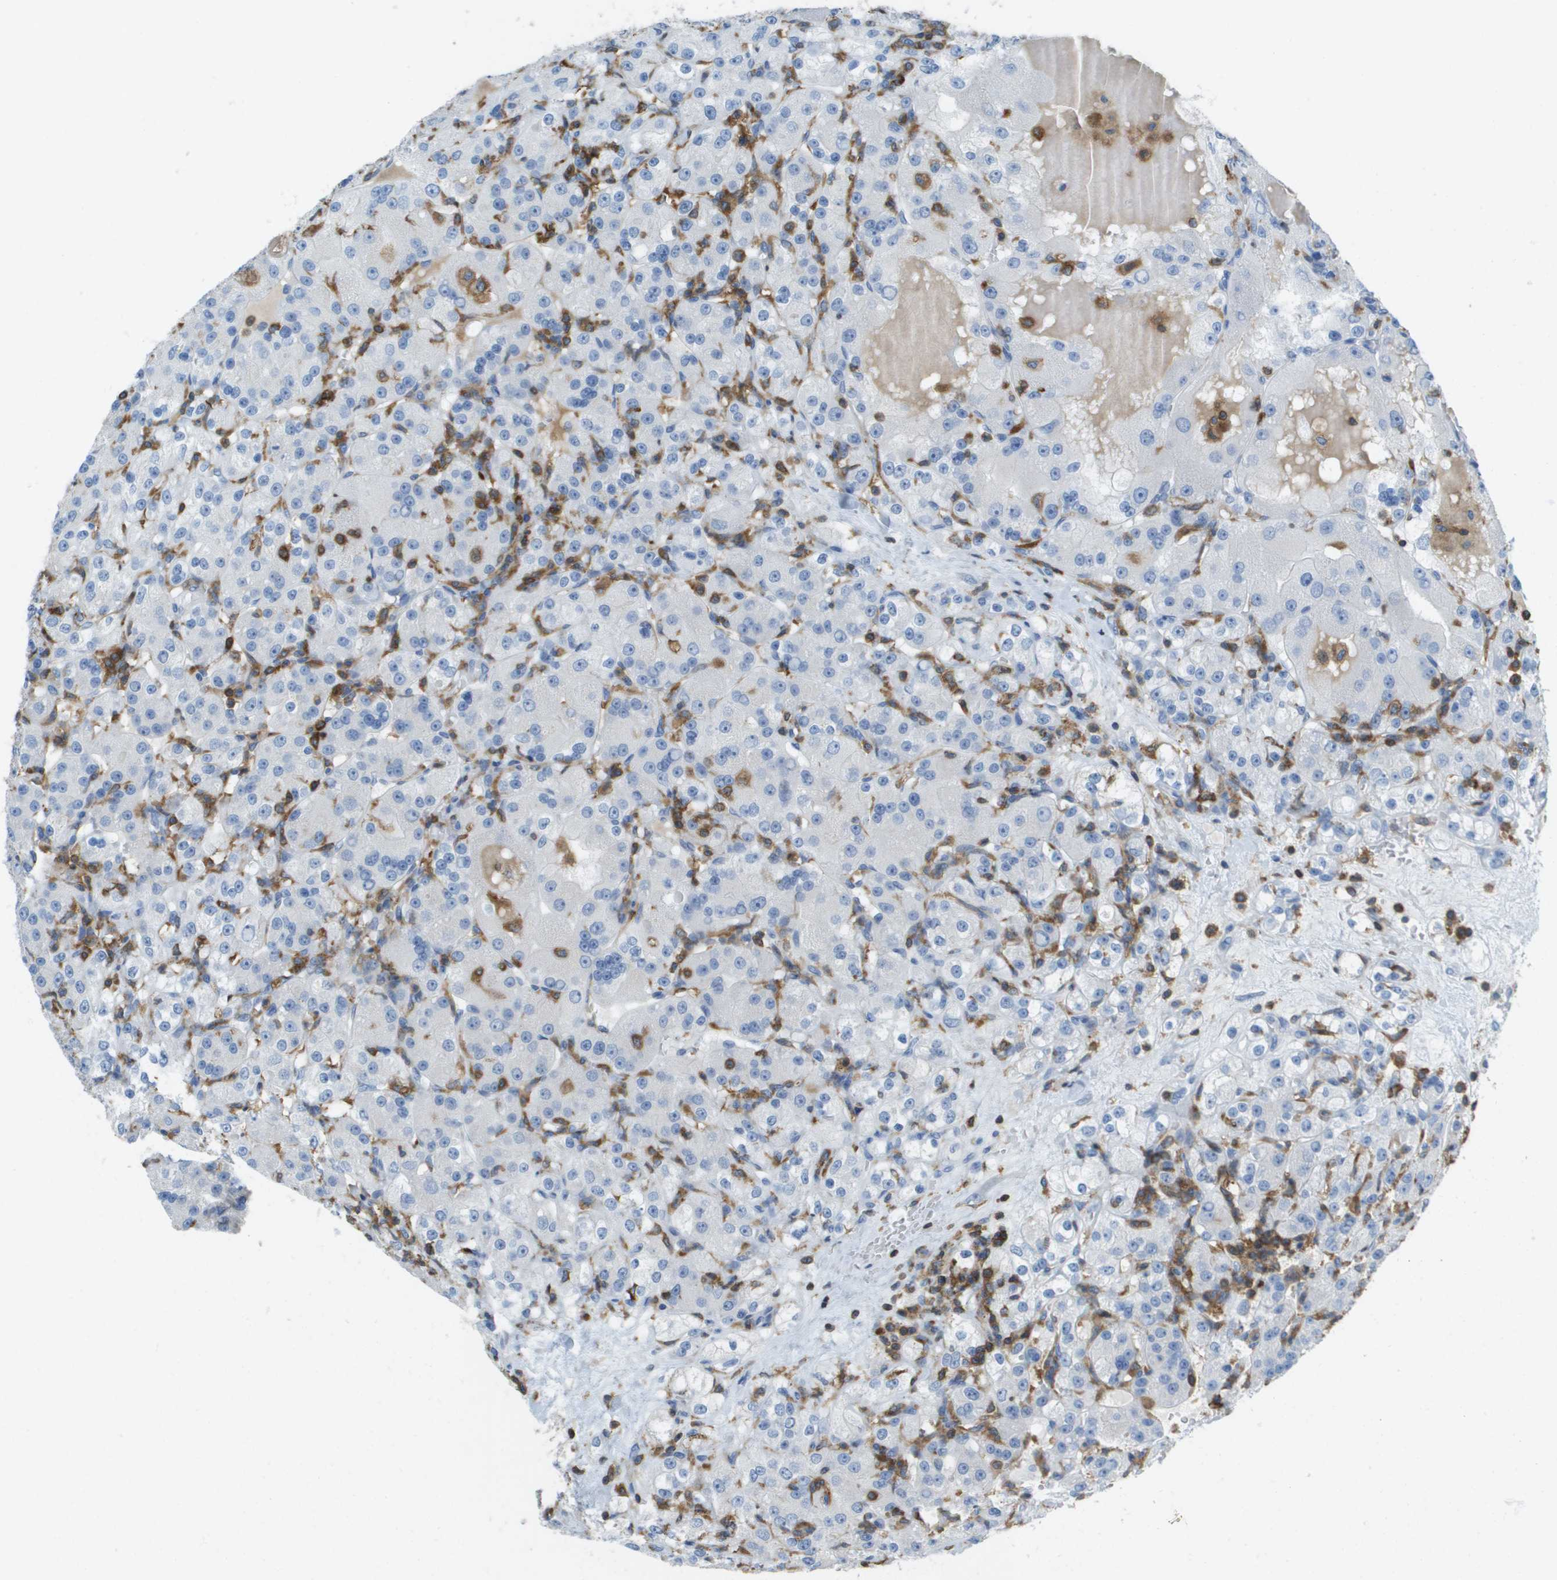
{"staining": {"intensity": "negative", "quantity": "none", "location": "none"}, "tissue": "renal cancer", "cell_type": "Tumor cells", "image_type": "cancer", "snomed": [{"axis": "morphology", "description": "Normal tissue, NOS"}, {"axis": "morphology", "description": "Adenocarcinoma, NOS"}, {"axis": "topography", "description": "Kidney"}], "caption": "This image is of renal cancer (adenocarcinoma) stained with immunohistochemistry to label a protein in brown with the nuclei are counter-stained blue. There is no positivity in tumor cells. Nuclei are stained in blue.", "gene": "APBB1IP", "patient": {"sex": "male", "age": 61}}